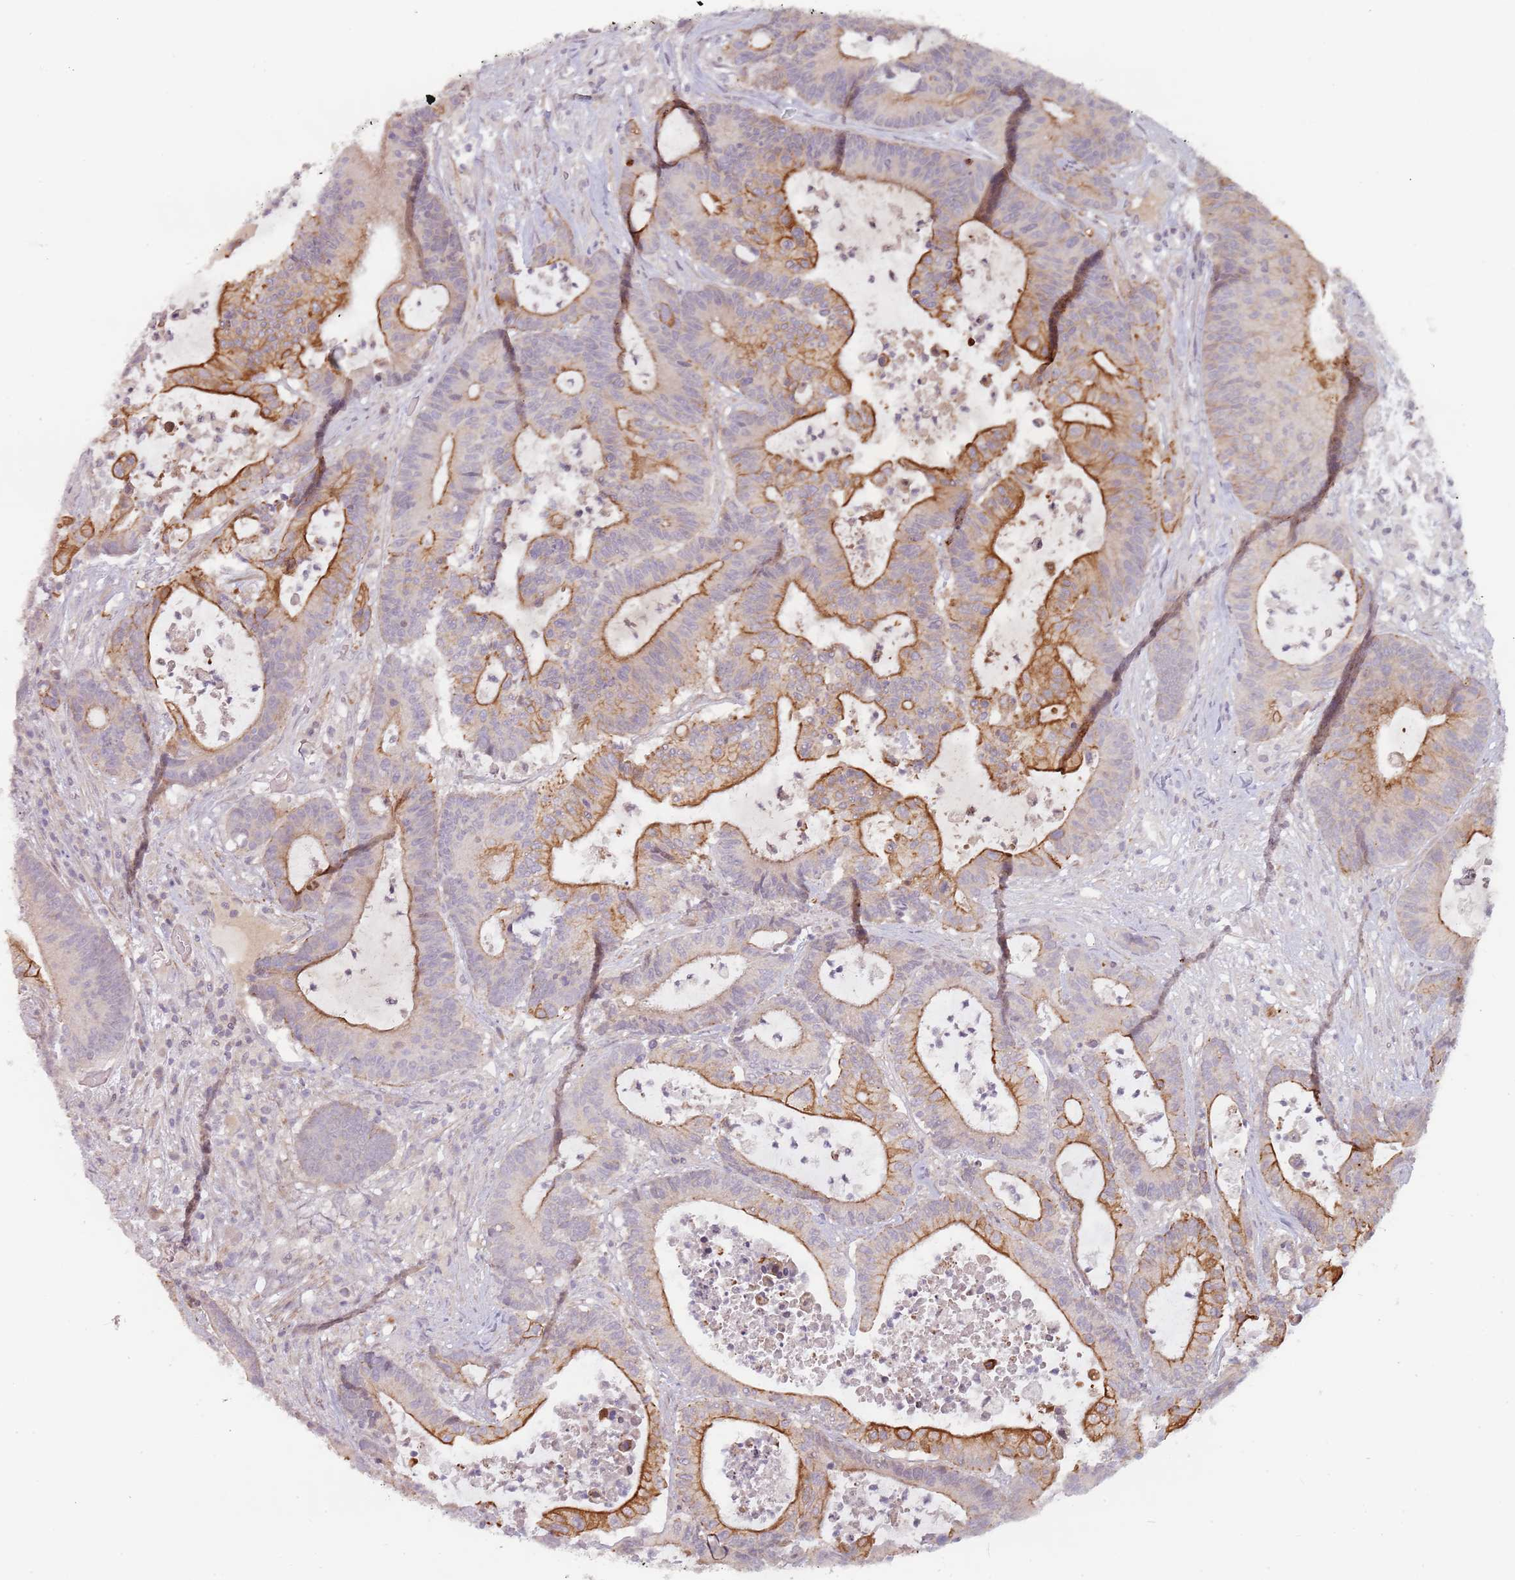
{"staining": {"intensity": "strong", "quantity": "25%-75%", "location": "cytoplasmic/membranous"}, "tissue": "colorectal cancer", "cell_type": "Tumor cells", "image_type": "cancer", "snomed": [{"axis": "morphology", "description": "Adenocarcinoma, NOS"}, {"axis": "topography", "description": "Colon"}], "caption": "Adenocarcinoma (colorectal) stained with DAB IHC shows high levels of strong cytoplasmic/membranous expression in approximately 25%-75% of tumor cells.", "gene": "RPS6KA2", "patient": {"sex": "female", "age": 84}}